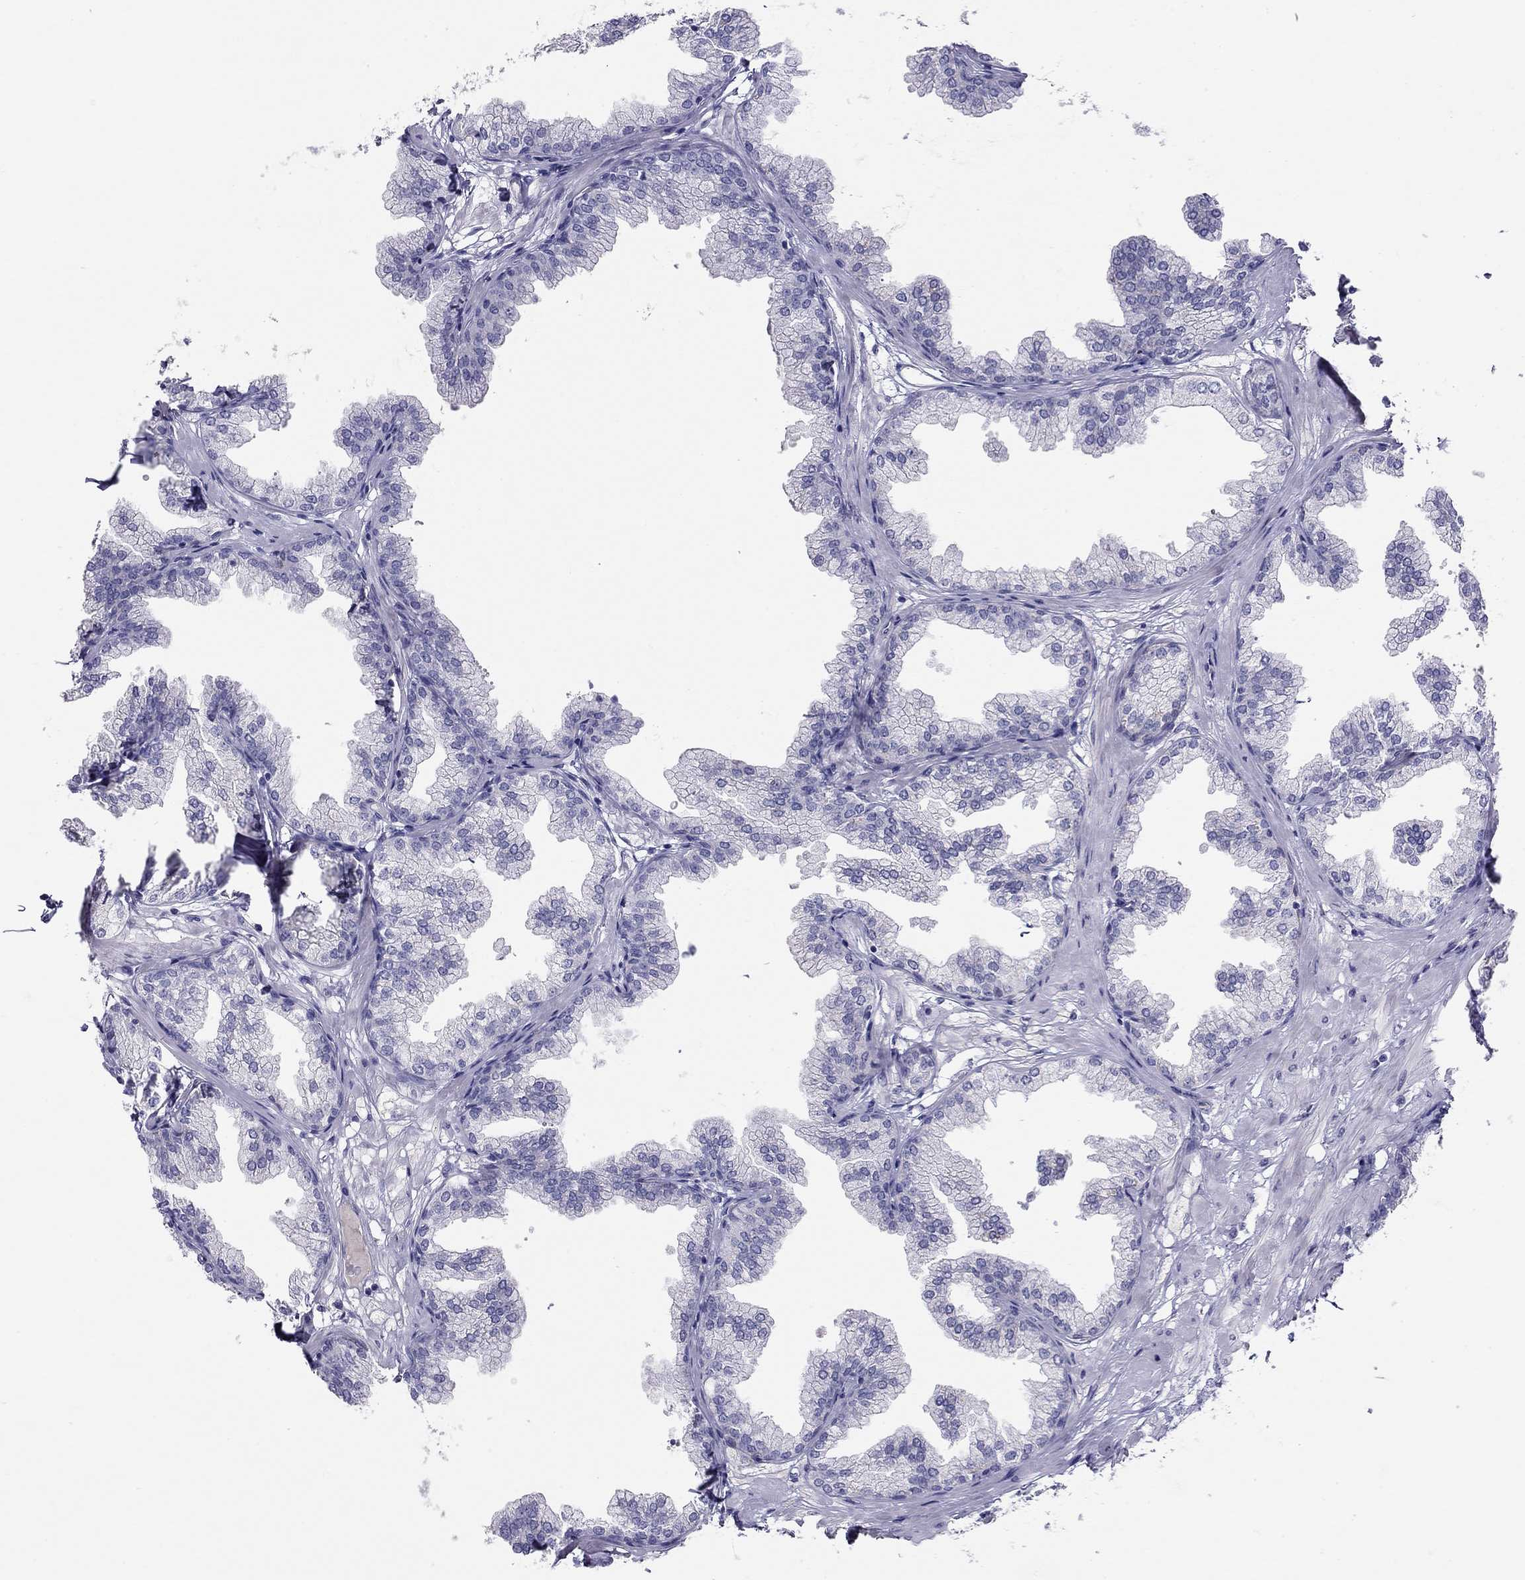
{"staining": {"intensity": "negative", "quantity": "none", "location": "none"}, "tissue": "prostate", "cell_type": "Glandular cells", "image_type": "normal", "snomed": [{"axis": "morphology", "description": "Normal tissue, NOS"}, {"axis": "topography", "description": "Prostate"}], "caption": "Immunohistochemistry photomicrograph of benign prostate: human prostate stained with DAB shows no significant protein positivity in glandular cells.", "gene": "KCNV2", "patient": {"sex": "male", "age": 37}}